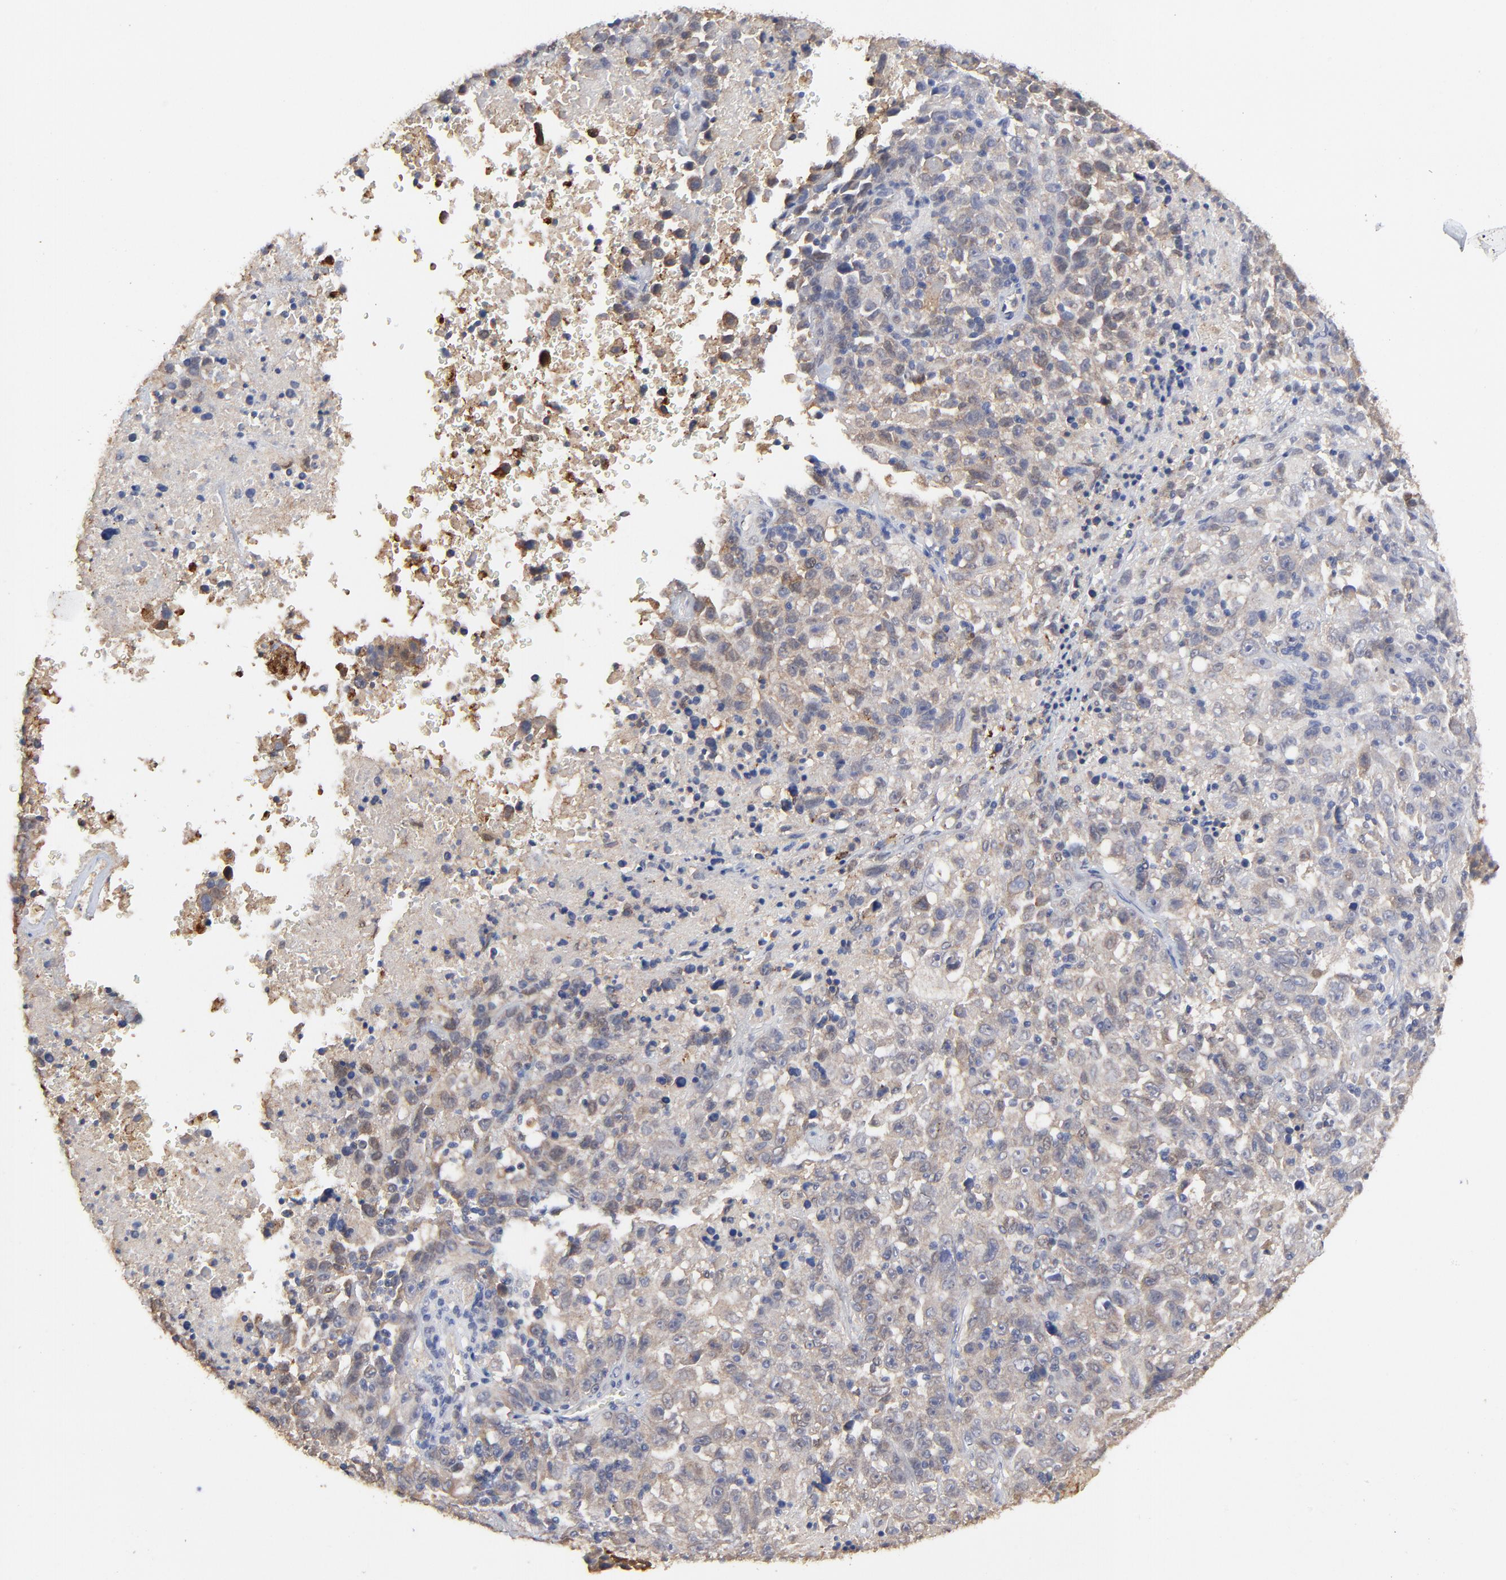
{"staining": {"intensity": "moderate", "quantity": ">75%", "location": "cytoplasmic/membranous"}, "tissue": "melanoma", "cell_type": "Tumor cells", "image_type": "cancer", "snomed": [{"axis": "morphology", "description": "Malignant melanoma, Metastatic site"}, {"axis": "topography", "description": "Cerebral cortex"}], "caption": "Moderate cytoplasmic/membranous staining for a protein is seen in approximately >75% of tumor cells of malignant melanoma (metastatic site) using IHC.", "gene": "LGALS3", "patient": {"sex": "female", "age": 52}}